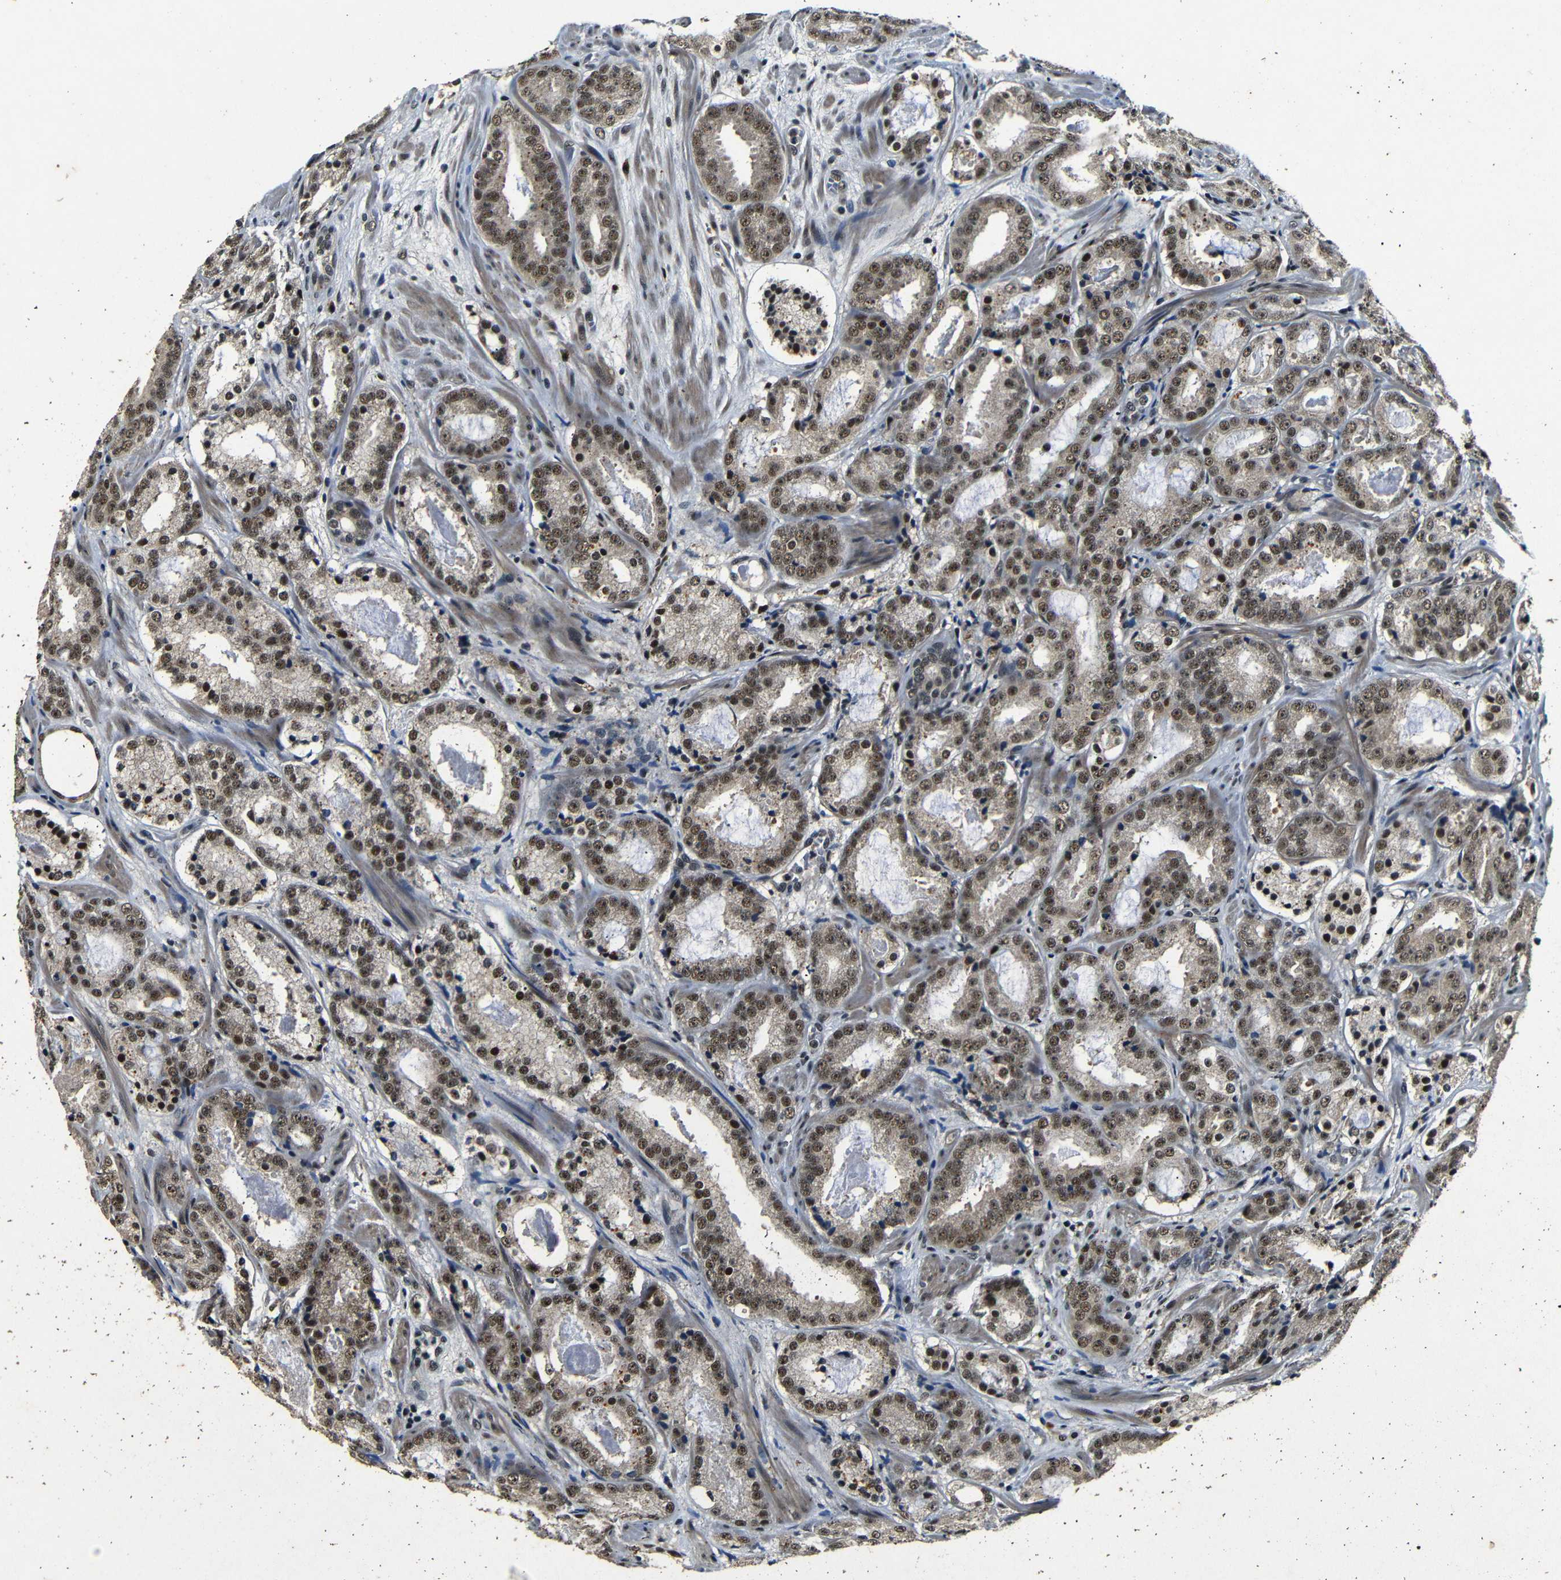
{"staining": {"intensity": "moderate", "quantity": ">75%", "location": "nuclear"}, "tissue": "prostate cancer", "cell_type": "Tumor cells", "image_type": "cancer", "snomed": [{"axis": "morphology", "description": "Adenocarcinoma, Low grade"}, {"axis": "topography", "description": "Prostate"}], "caption": "DAB (3,3'-diaminobenzidine) immunohistochemical staining of low-grade adenocarcinoma (prostate) shows moderate nuclear protein positivity in about >75% of tumor cells.", "gene": "FOXD4", "patient": {"sex": "male", "age": 69}}